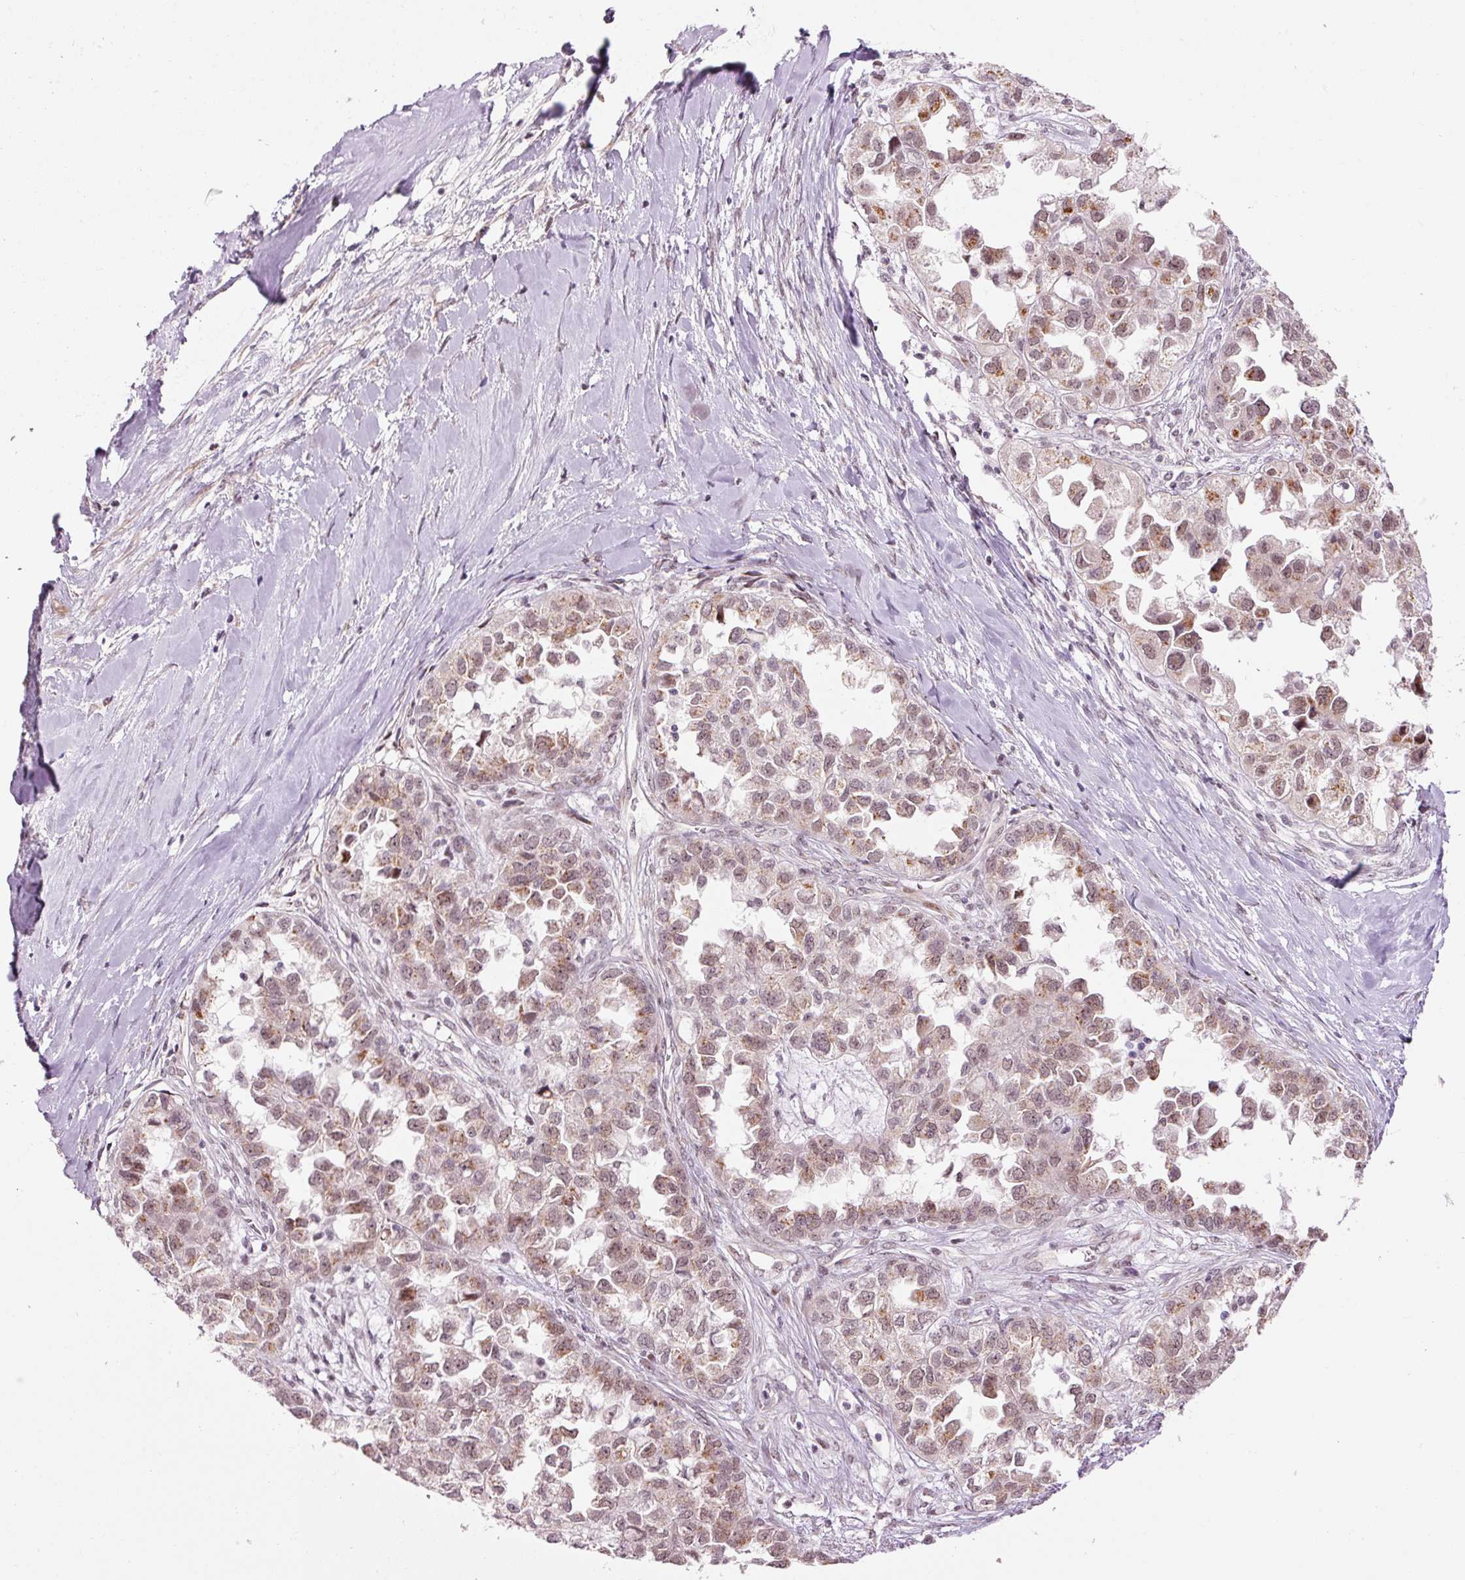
{"staining": {"intensity": "moderate", "quantity": "25%-75%", "location": "cytoplasmic/membranous,nuclear"}, "tissue": "ovarian cancer", "cell_type": "Tumor cells", "image_type": "cancer", "snomed": [{"axis": "morphology", "description": "Cystadenocarcinoma, serous, NOS"}, {"axis": "topography", "description": "Ovary"}], "caption": "This photomicrograph reveals IHC staining of human ovarian serous cystadenocarcinoma, with medium moderate cytoplasmic/membranous and nuclear positivity in approximately 25%-75% of tumor cells.", "gene": "ANKRD20A1", "patient": {"sex": "female", "age": 84}}